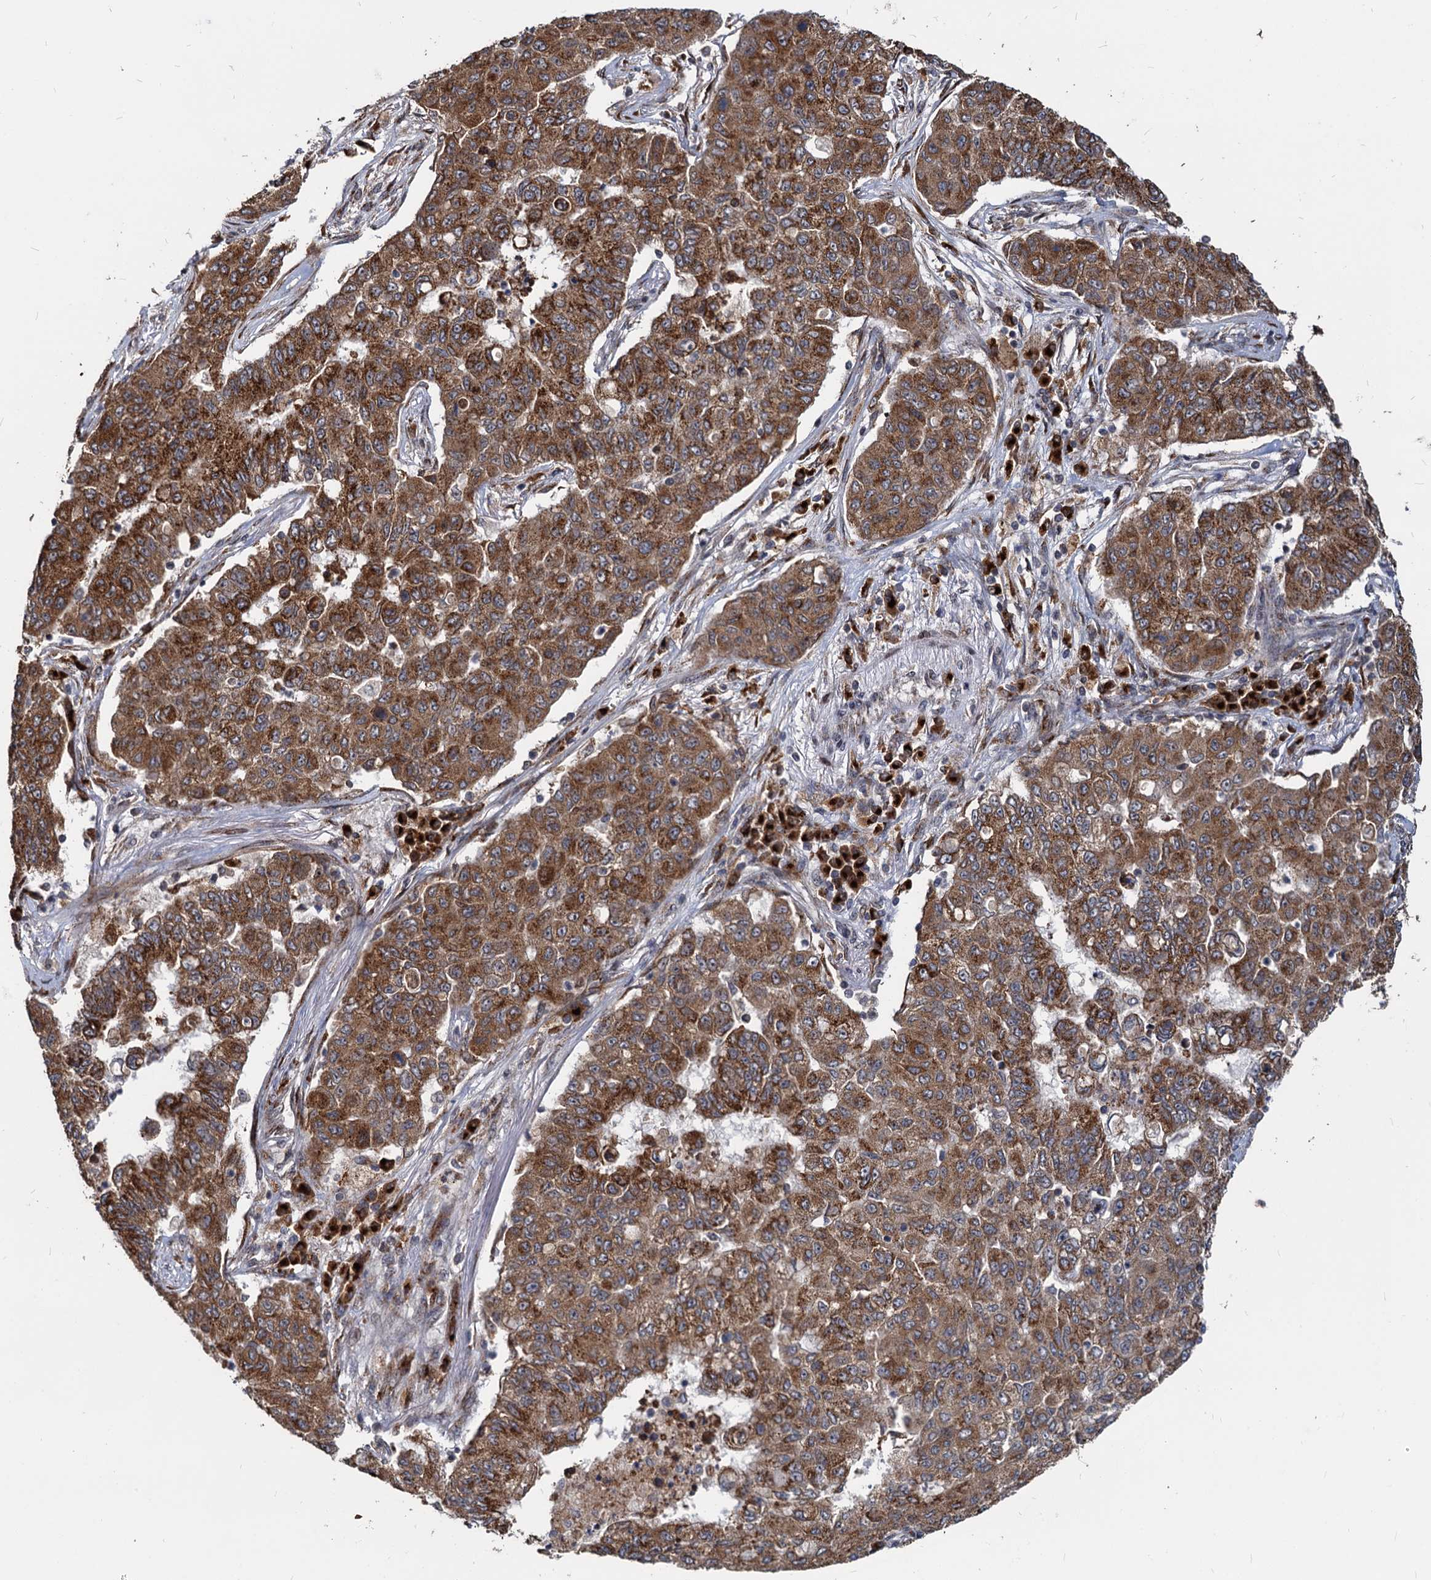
{"staining": {"intensity": "strong", "quantity": ">75%", "location": "cytoplasmic/membranous"}, "tissue": "lung cancer", "cell_type": "Tumor cells", "image_type": "cancer", "snomed": [{"axis": "morphology", "description": "Squamous cell carcinoma, NOS"}, {"axis": "topography", "description": "Lung"}], "caption": "The micrograph reveals staining of lung squamous cell carcinoma, revealing strong cytoplasmic/membranous protein staining (brown color) within tumor cells.", "gene": "SAAL1", "patient": {"sex": "male", "age": 74}}